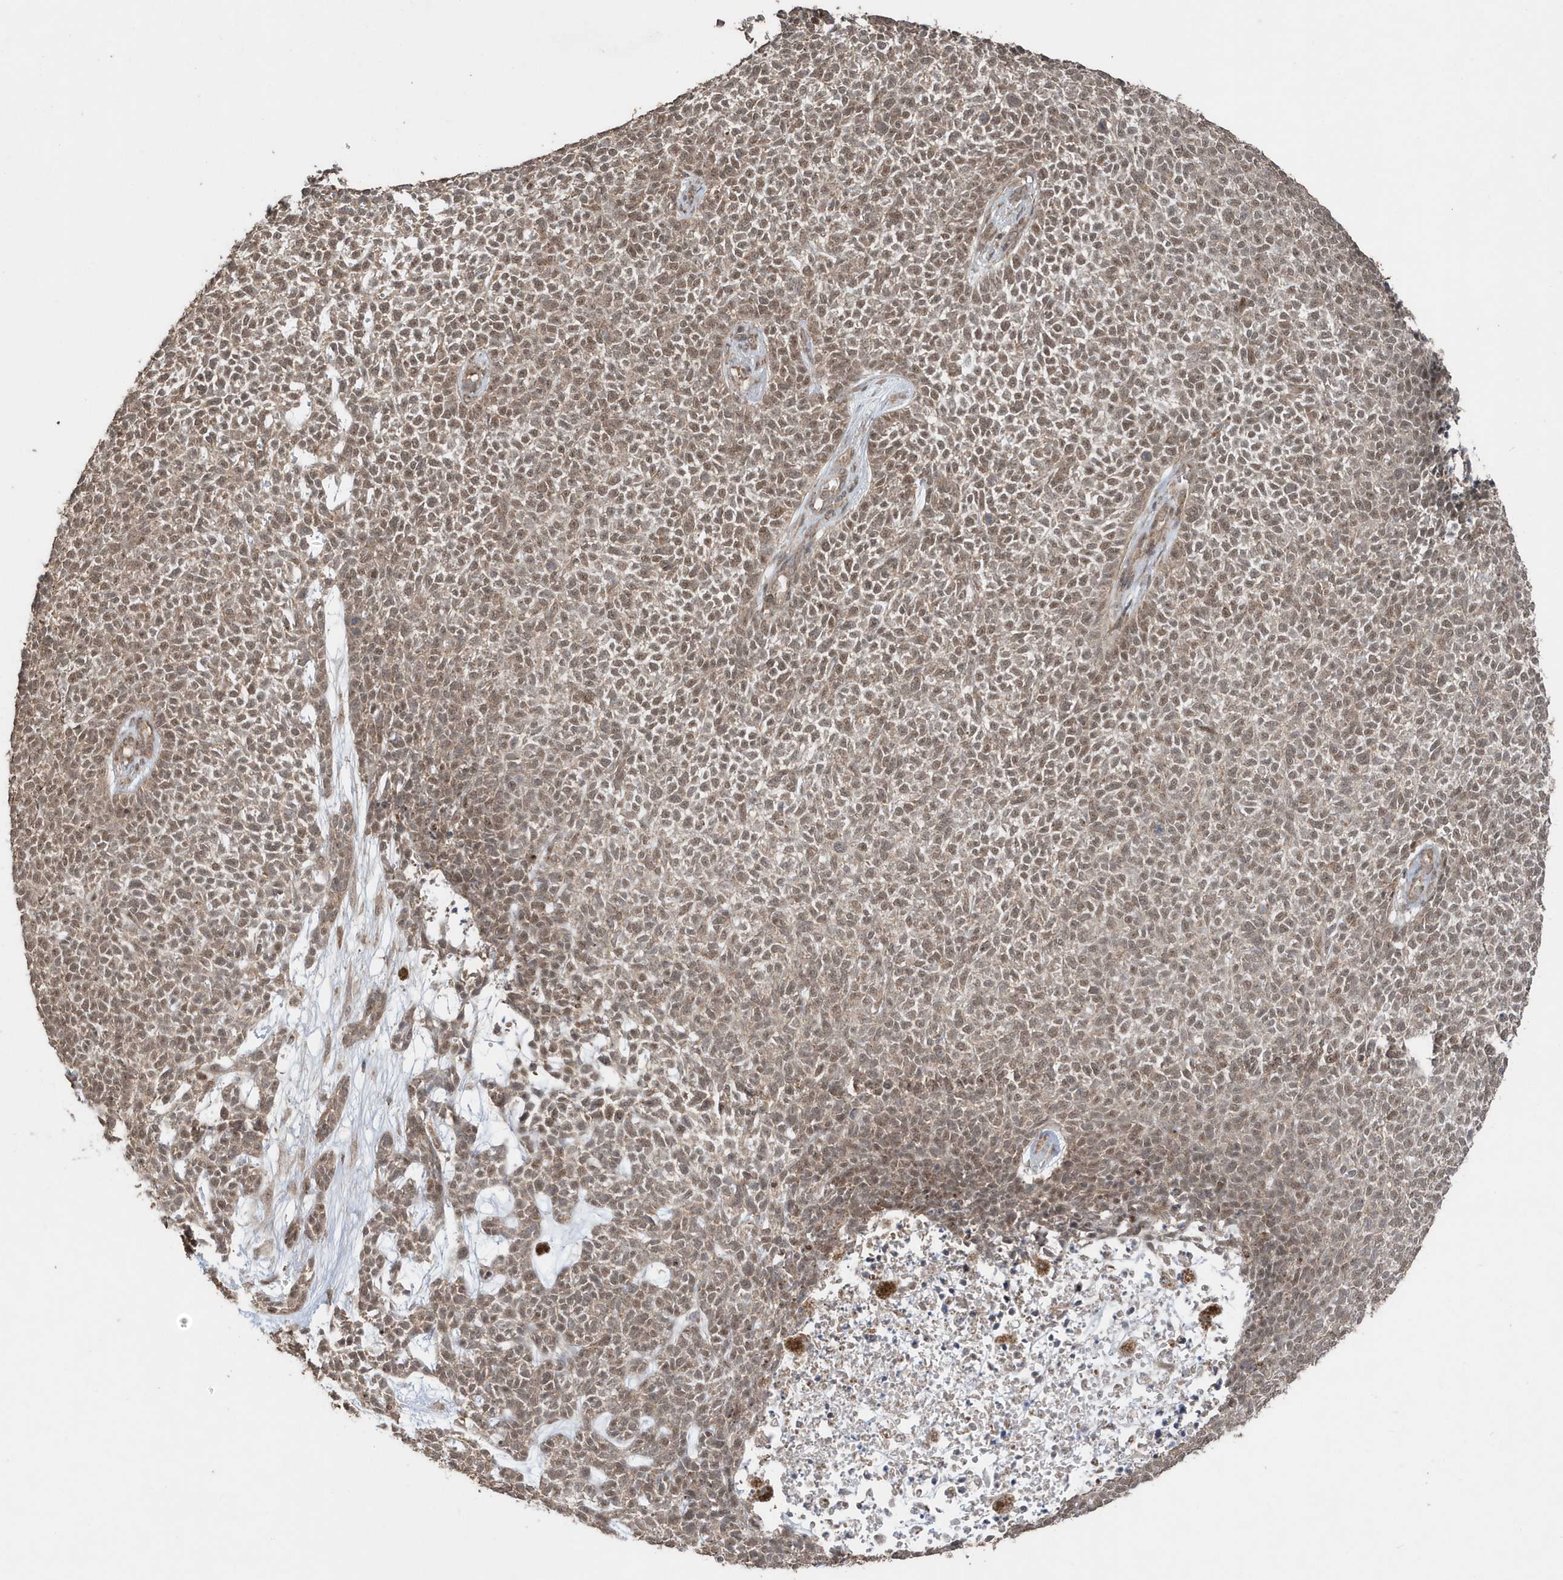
{"staining": {"intensity": "moderate", "quantity": ">75%", "location": "cytoplasmic/membranous,nuclear"}, "tissue": "skin cancer", "cell_type": "Tumor cells", "image_type": "cancer", "snomed": [{"axis": "morphology", "description": "Basal cell carcinoma"}, {"axis": "topography", "description": "Skin"}], "caption": "Moderate cytoplasmic/membranous and nuclear positivity for a protein is seen in about >75% of tumor cells of basal cell carcinoma (skin) using immunohistochemistry (IHC).", "gene": "PAXBP1", "patient": {"sex": "female", "age": 84}}